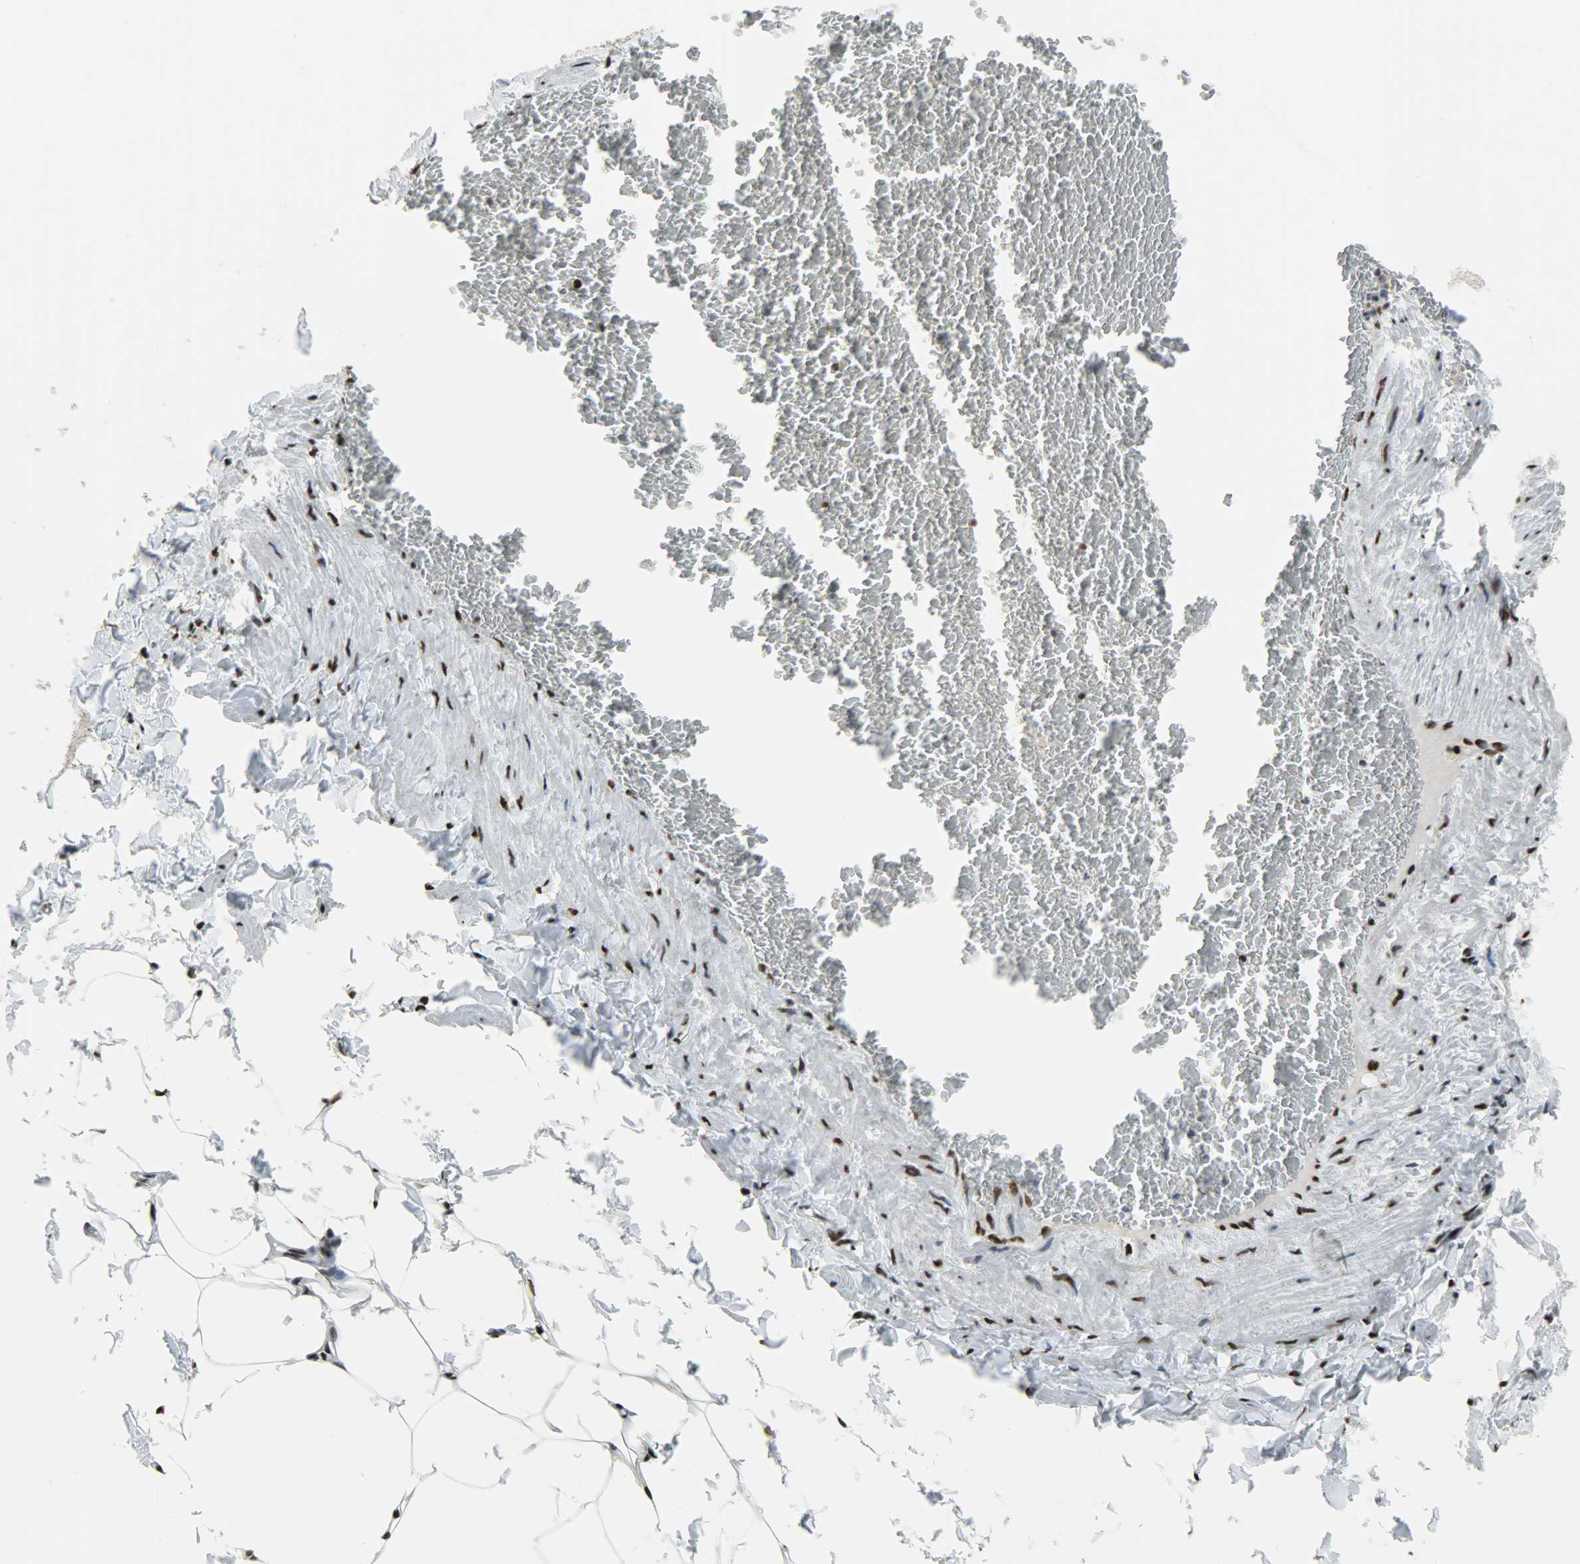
{"staining": {"intensity": "strong", "quantity": ">75%", "location": "nuclear"}, "tissue": "adipose tissue", "cell_type": "Adipocytes", "image_type": "normal", "snomed": [{"axis": "morphology", "description": "Normal tissue, NOS"}, {"axis": "topography", "description": "Vascular tissue"}], "caption": "Protein expression analysis of normal adipose tissue displays strong nuclear expression in about >75% of adipocytes.", "gene": "SSB", "patient": {"sex": "male", "age": 41}}